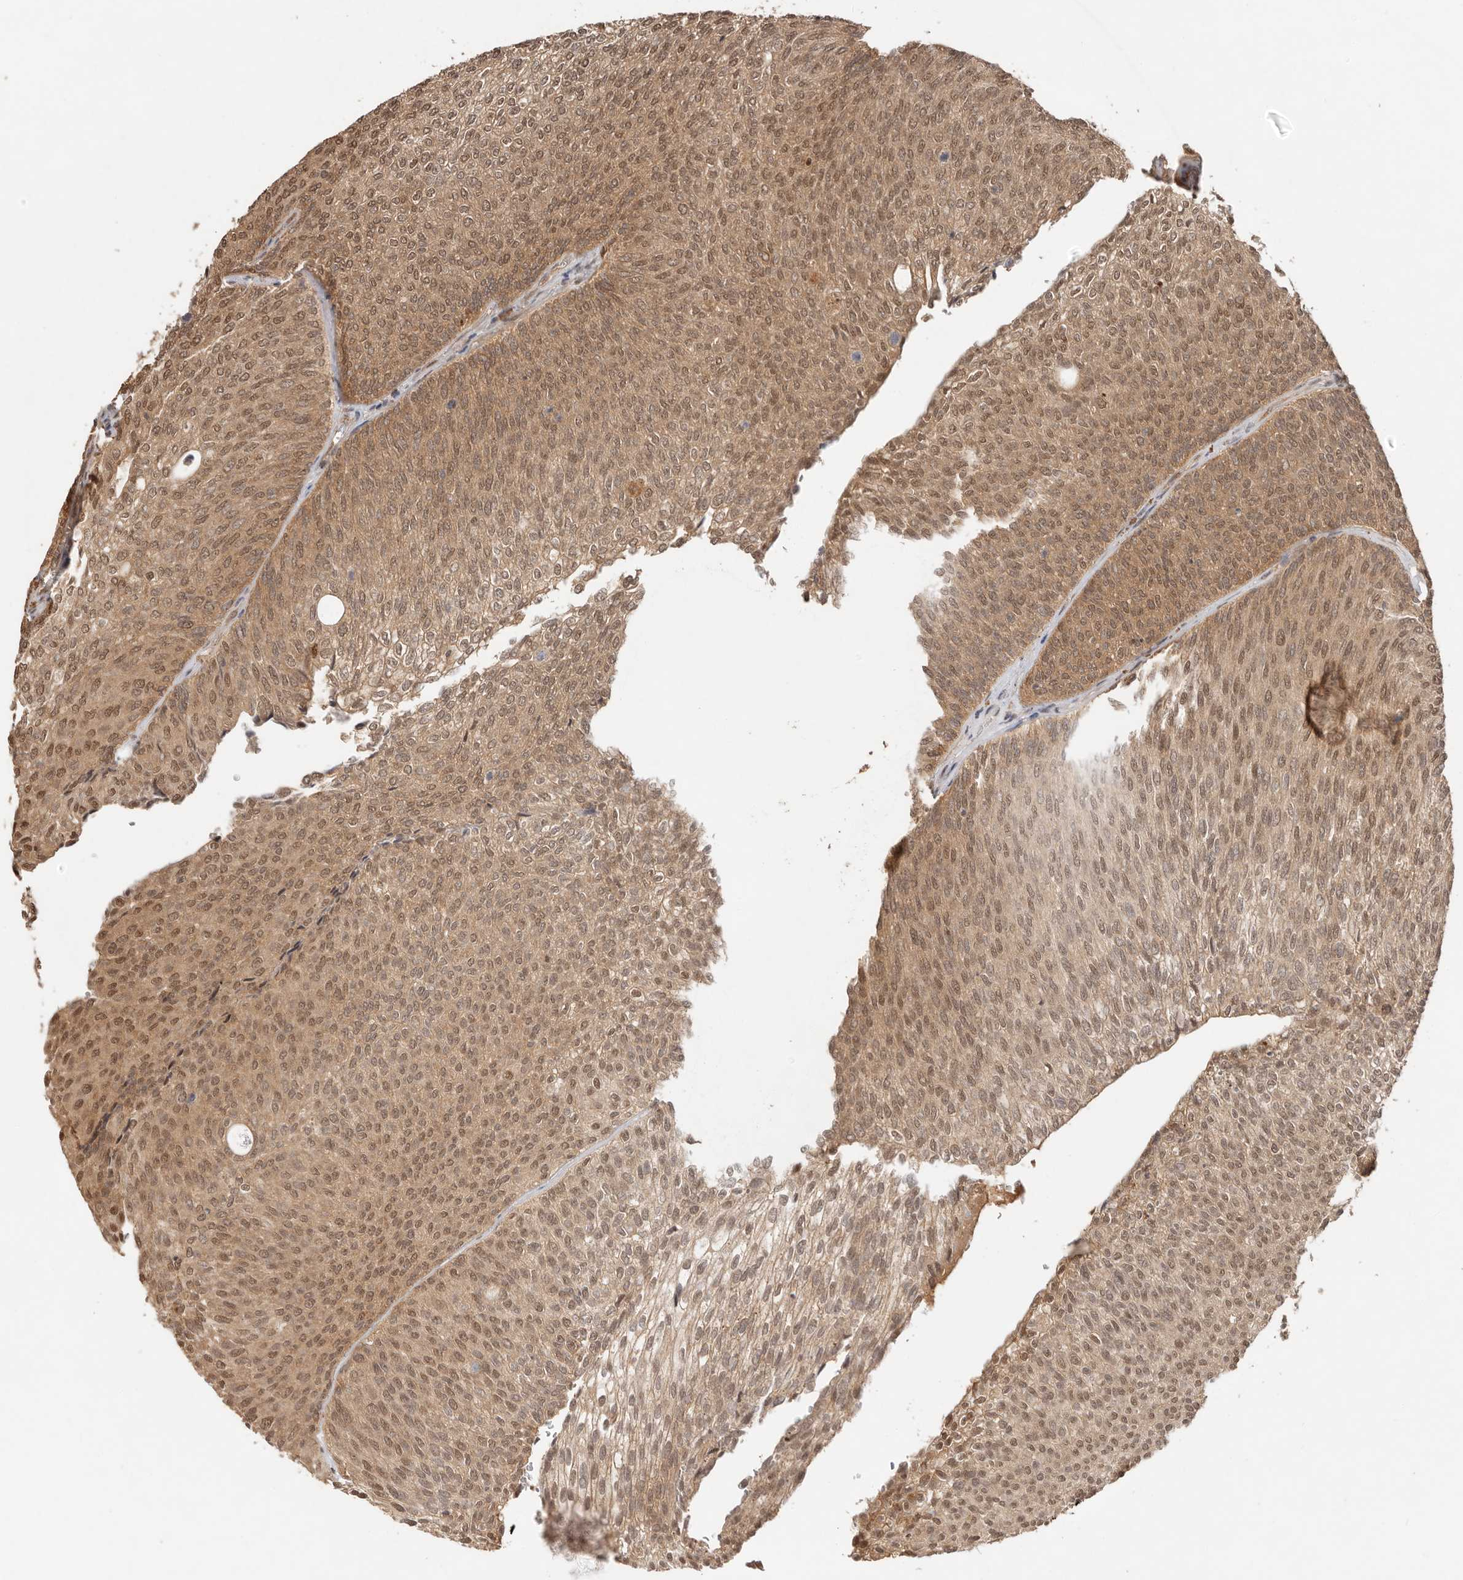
{"staining": {"intensity": "moderate", "quantity": ">75%", "location": "cytoplasmic/membranous,nuclear"}, "tissue": "urothelial cancer", "cell_type": "Tumor cells", "image_type": "cancer", "snomed": [{"axis": "morphology", "description": "Urothelial carcinoma, Low grade"}, {"axis": "topography", "description": "Urinary bladder"}], "caption": "IHC staining of urothelial cancer, which demonstrates medium levels of moderate cytoplasmic/membranous and nuclear expression in about >75% of tumor cells indicating moderate cytoplasmic/membranous and nuclear protein staining. The staining was performed using DAB (3,3'-diaminobenzidine) (brown) for protein detection and nuclei were counterstained in hematoxylin (blue).", "gene": "PSMA5", "patient": {"sex": "female", "age": 79}}